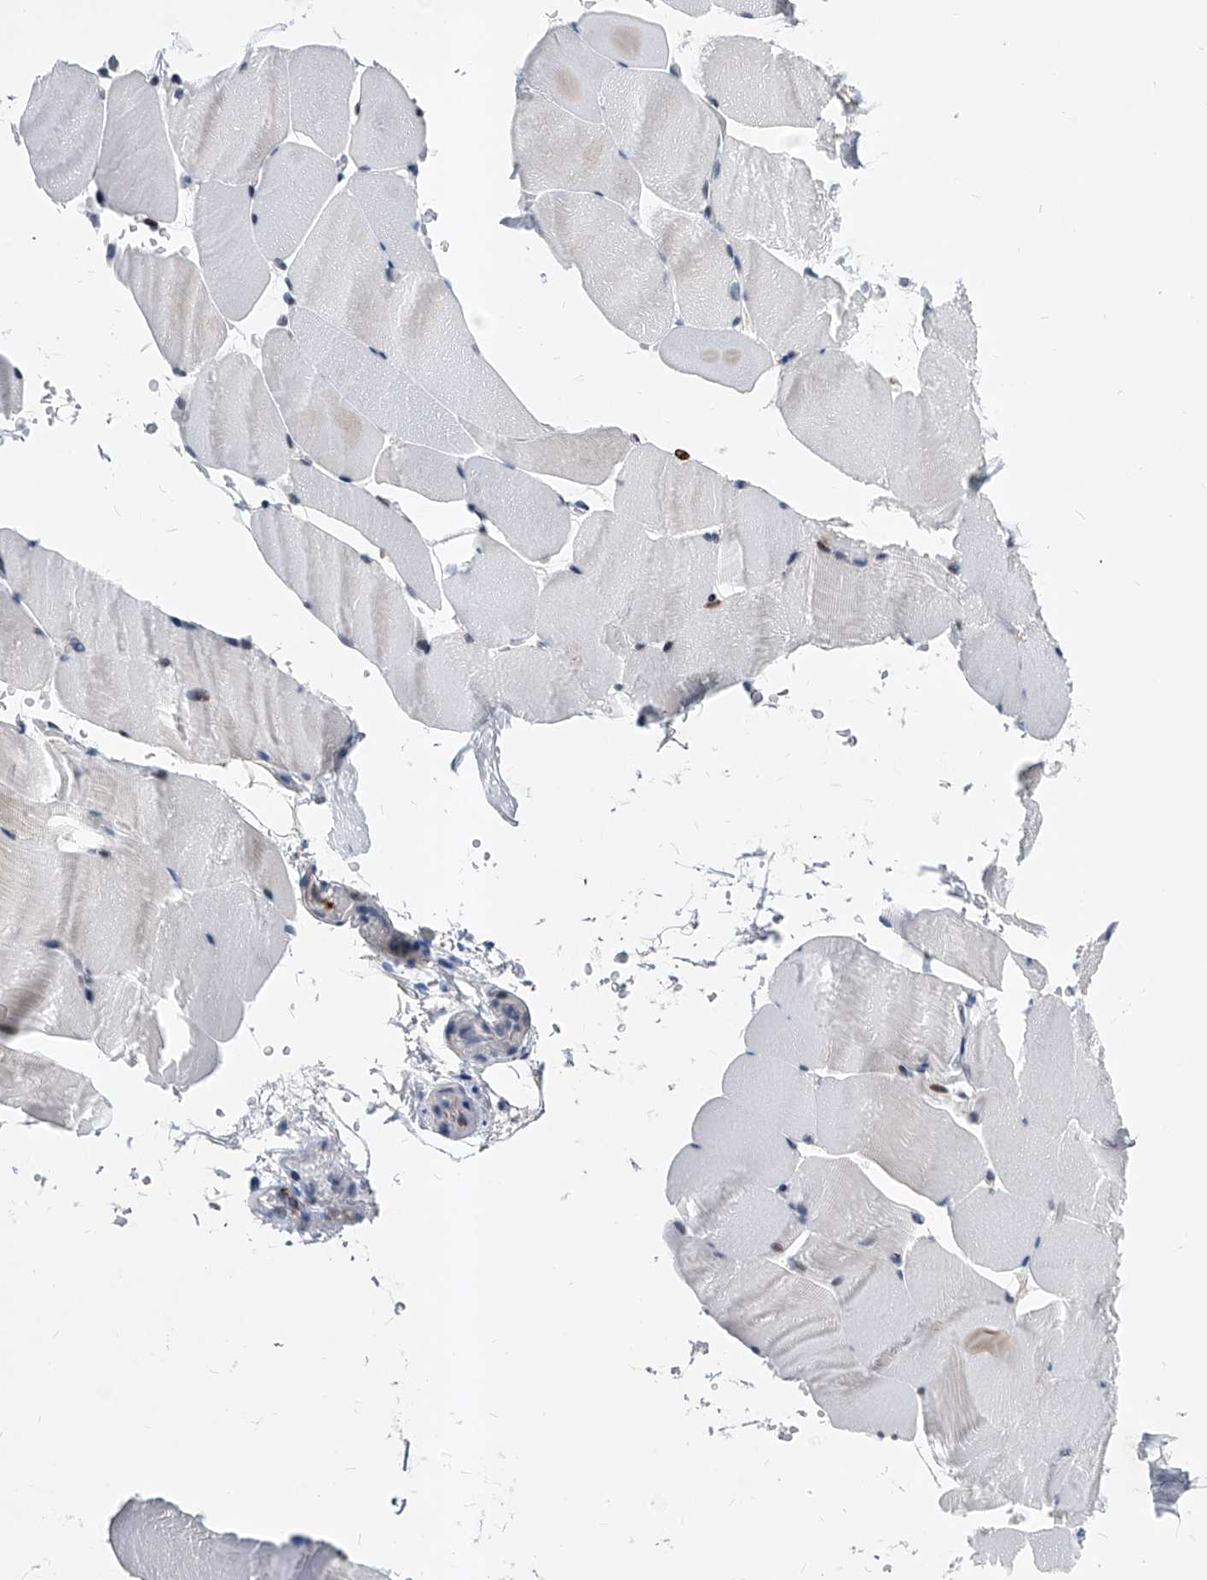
{"staining": {"intensity": "negative", "quantity": "none", "location": "none"}, "tissue": "skeletal muscle", "cell_type": "Myocytes", "image_type": "normal", "snomed": [{"axis": "morphology", "description": "Normal tissue, NOS"}, {"axis": "topography", "description": "Skeletal muscle"}, {"axis": "topography", "description": "Parathyroid gland"}], "caption": "The photomicrograph displays no significant positivity in myocytes of skeletal muscle. (DAB (3,3'-diaminobenzidine) immunohistochemistry (IHC) with hematoxylin counter stain).", "gene": "TESK2", "patient": {"sex": "female", "age": 37}}